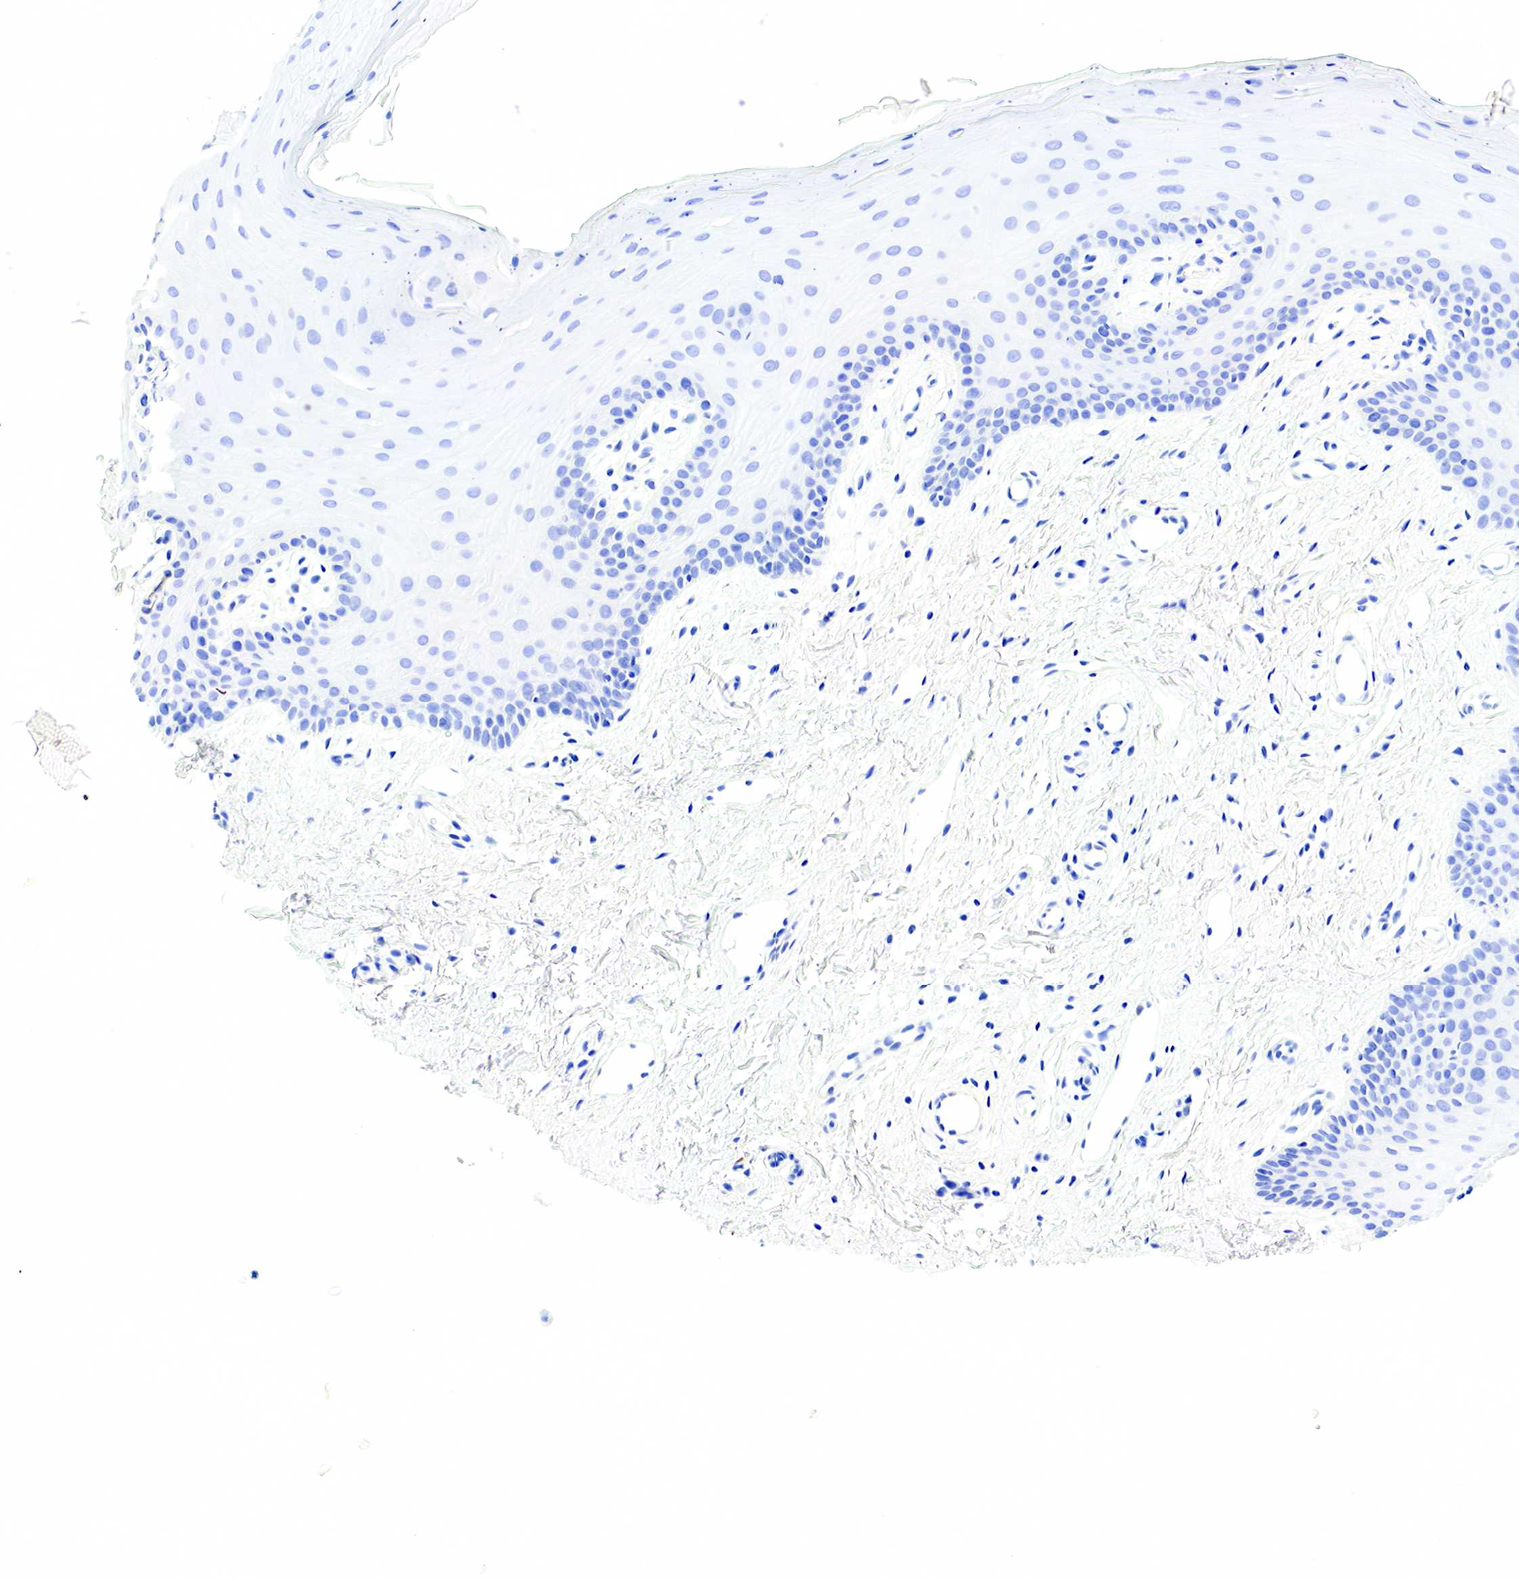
{"staining": {"intensity": "negative", "quantity": "none", "location": "none"}, "tissue": "oral mucosa", "cell_type": "Squamous epithelial cells", "image_type": "normal", "snomed": [{"axis": "morphology", "description": "Normal tissue, NOS"}, {"axis": "topography", "description": "Oral tissue"}], "caption": "Immunohistochemistry of normal human oral mucosa demonstrates no positivity in squamous epithelial cells.", "gene": "KRT7", "patient": {"sex": "male", "age": 14}}